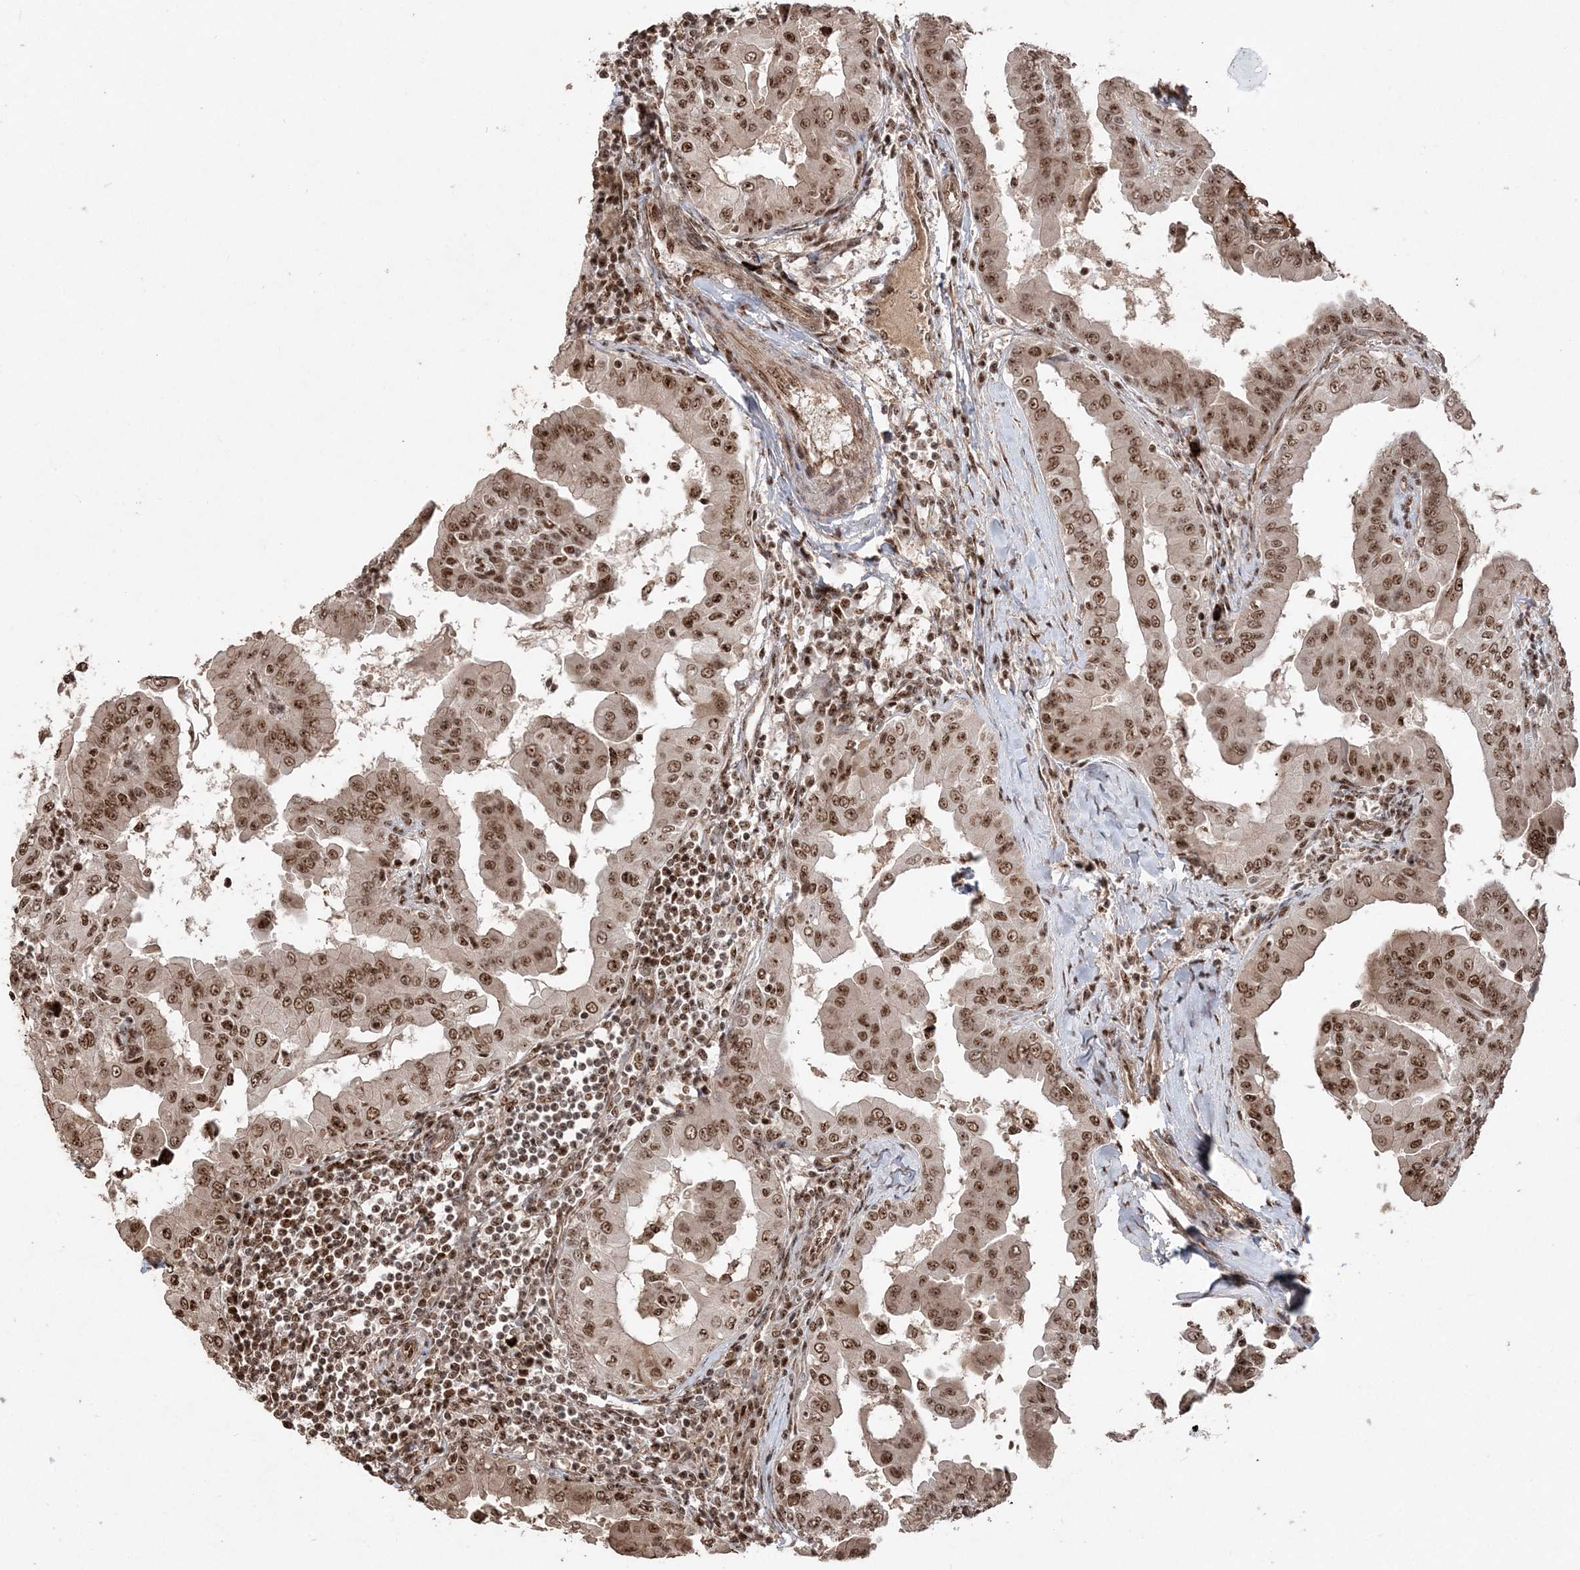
{"staining": {"intensity": "moderate", "quantity": ">75%", "location": "nuclear"}, "tissue": "thyroid cancer", "cell_type": "Tumor cells", "image_type": "cancer", "snomed": [{"axis": "morphology", "description": "Papillary adenocarcinoma, NOS"}, {"axis": "topography", "description": "Thyroid gland"}], "caption": "DAB (3,3'-diaminobenzidine) immunohistochemical staining of human thyroid papillary adenocarcinoma reveals moderate nuclear protein positivity in approximately >75% of tumor cells.", "gene": "RBM17", "patient": {"sex": "male", "age": 33}}